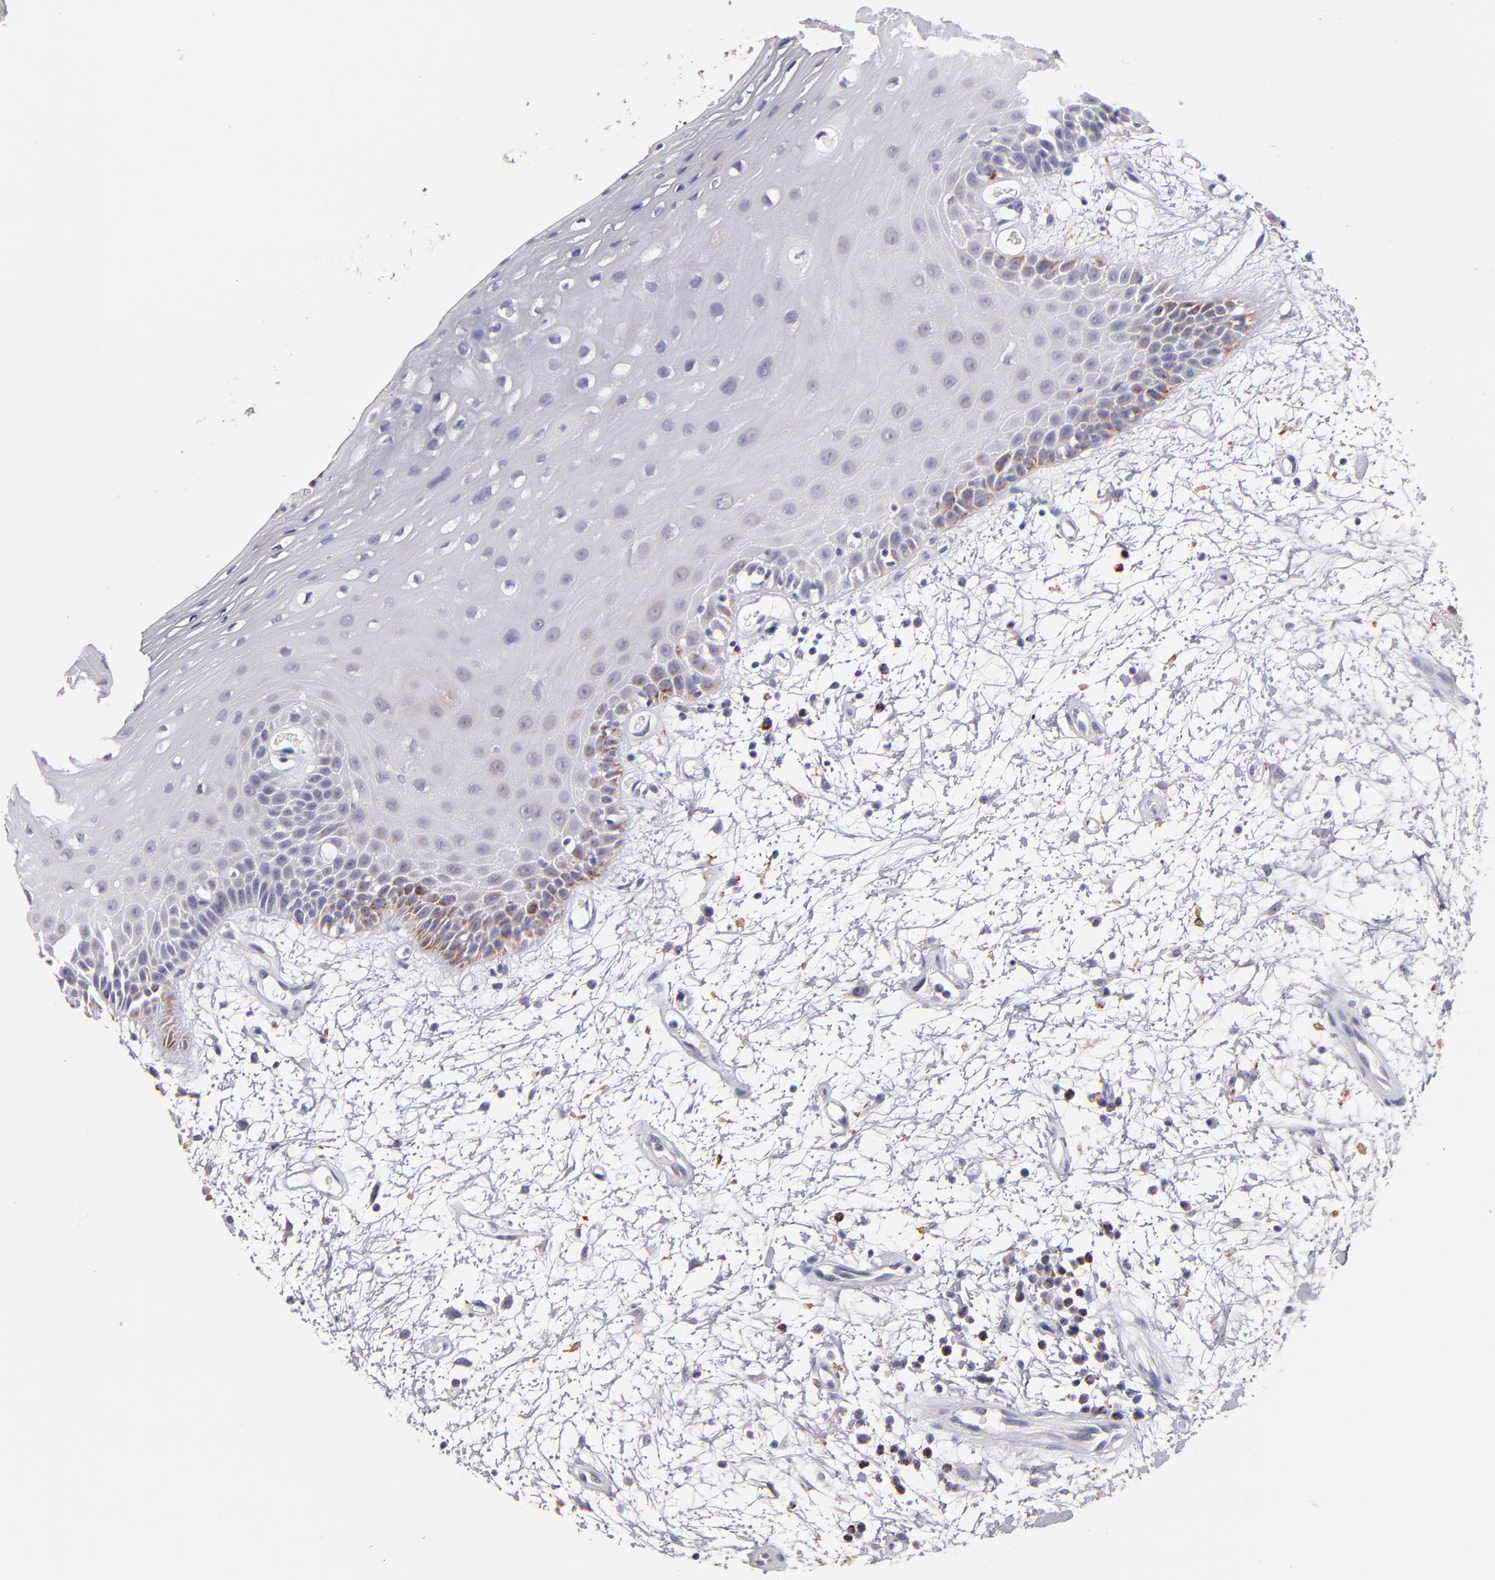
{"staining": {"intensity": "moderate", "quantity": "<25%", "location": "cytoplasmic/membranous"}, "tissue": "oral mucosa", "cell_type": "Squamous epithelial cells", "image_type": "normal", "snomed": [{"axis": "morphology", "description": "Normal tissue, NOS"}, {"axis": "topography", "description": "Oral tissue"}], "caption": "High-power microscopy captured an IHC photomicrograph of normal oral mucosa, revealing moderate cytoplasmic/membranous staining in approximately <25% of squamous epithelial cells.", "gene": "GLDC", "patient": {"sex": "female", "age": 79}}